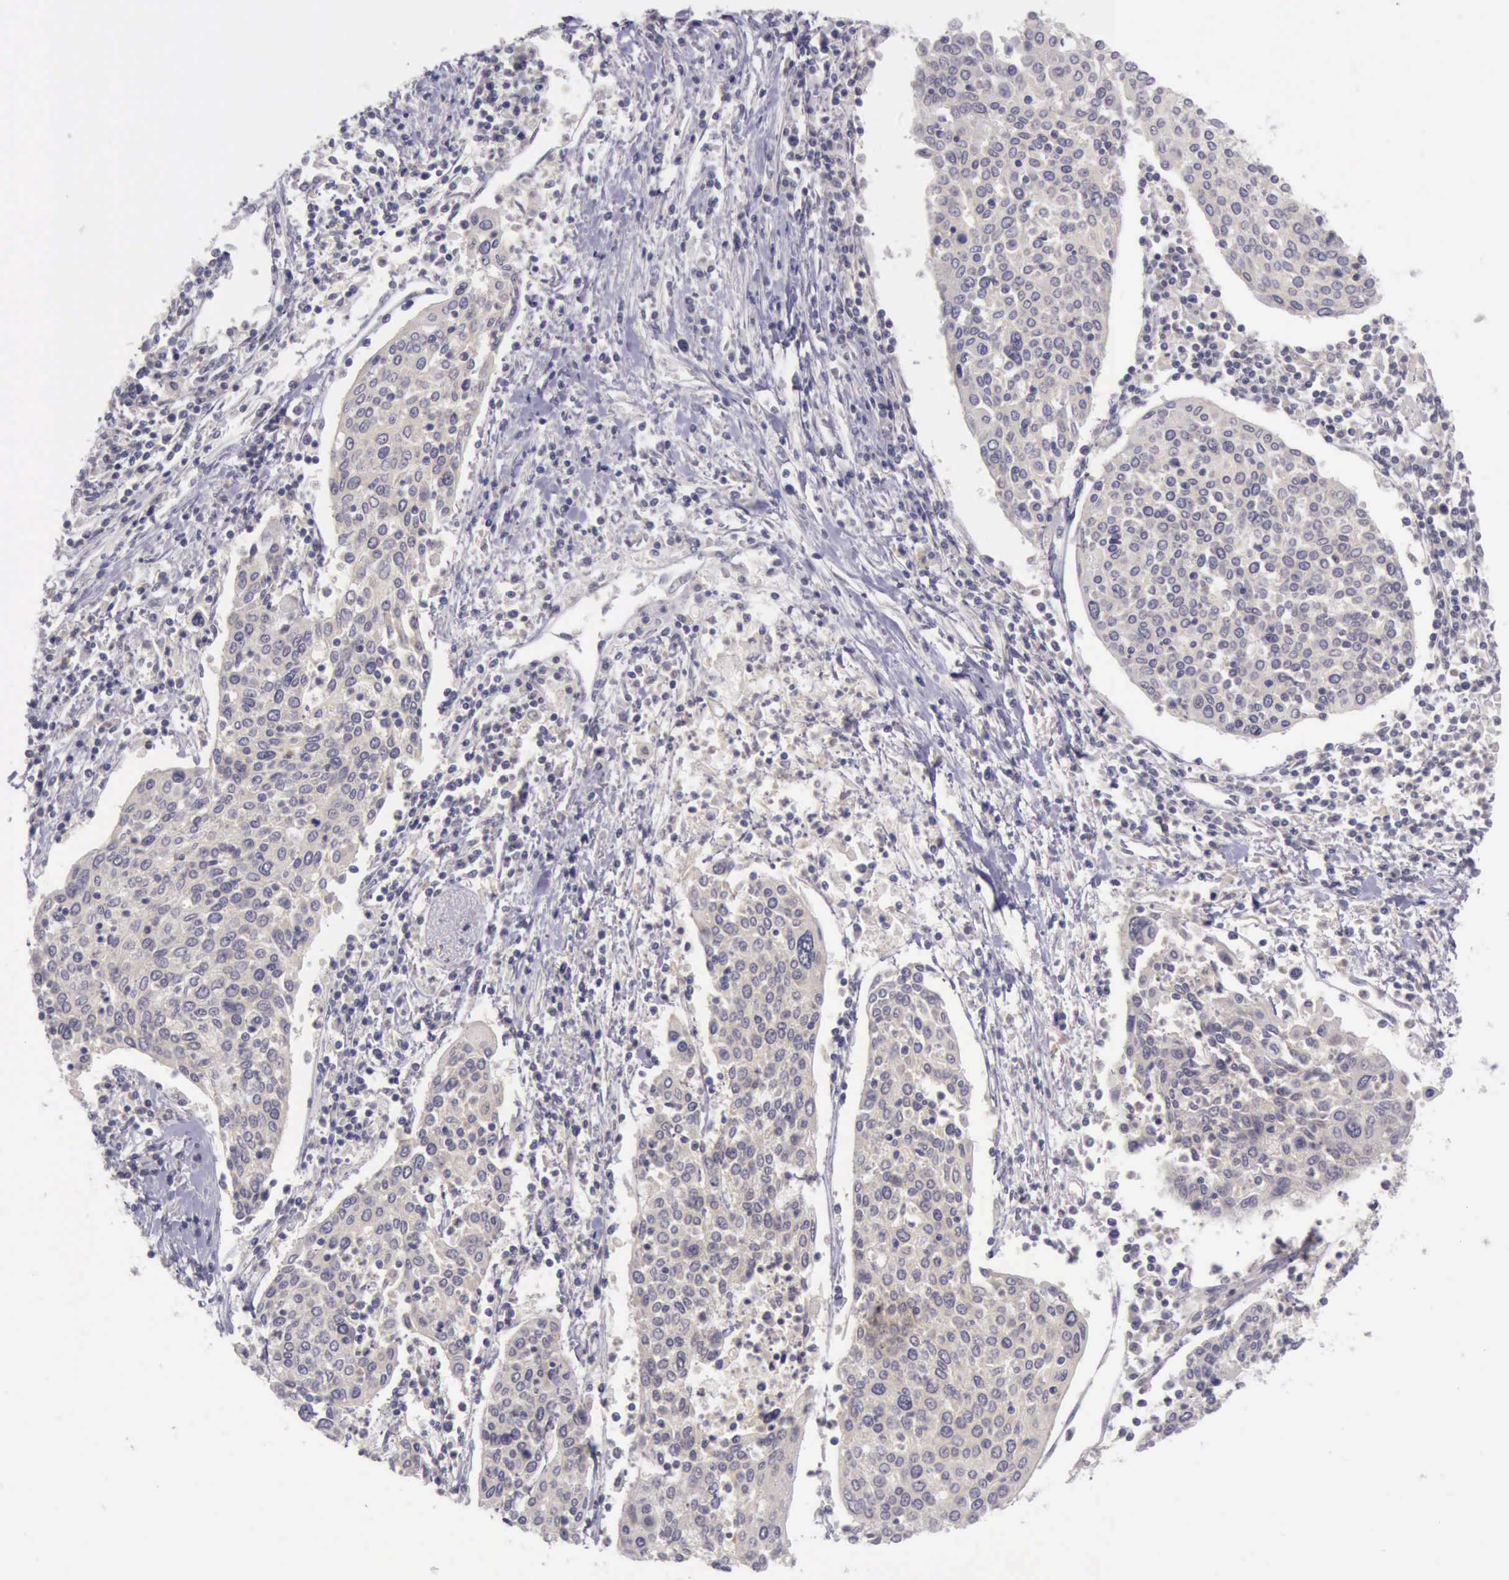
{"staining": {"intensity": "weak", "quantity": ">75%", "location": "cytoplasmic/membranous"}, "tissue": "cervical cancer", "cell_type": "Tumor cells", "image_type": "cancer", "snomed": [{"axis": "morphology", "description": "Squamous cell carcinoma, NOS"}, {"axis": "topography", "description": "Cervix"}], "caption": "Tumor cells show weak cytoplasmic/membranous expression in approximately >75% of cells in cervical cancer.", "gene": "ARNT2", "patient": {"sex": "female", "age": 40}}